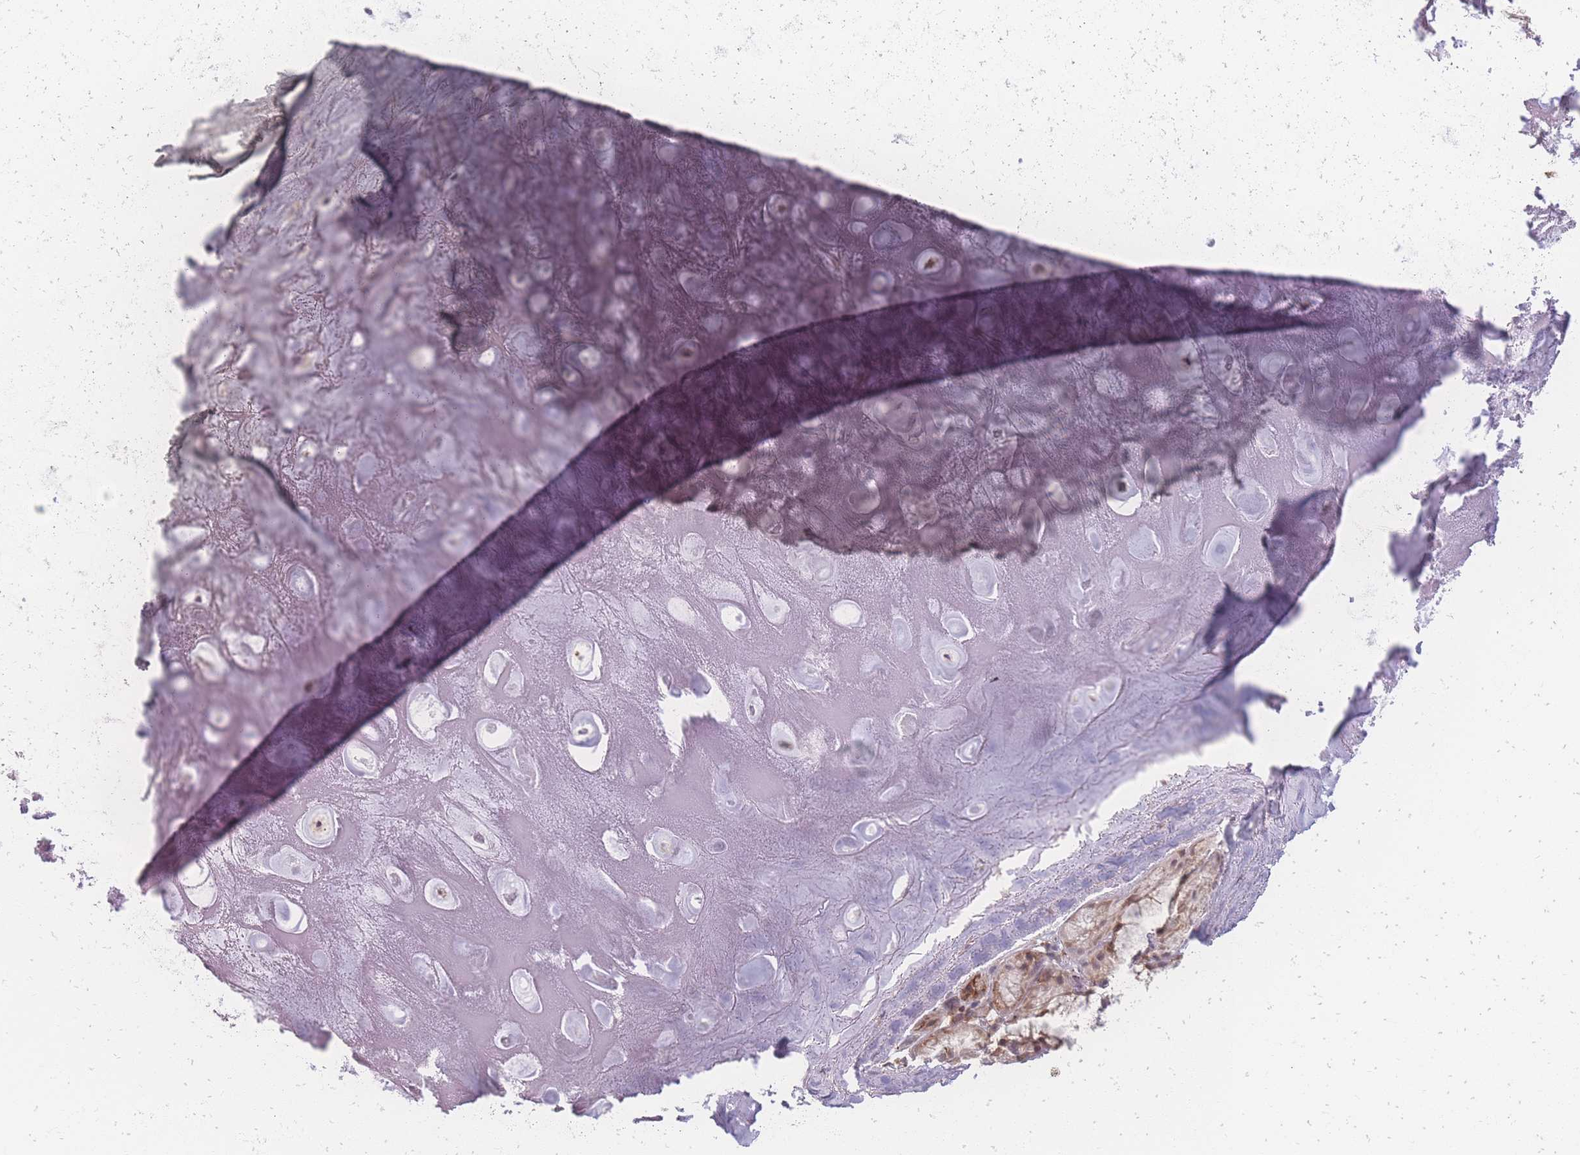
{"staining": {"intensity": "negative", "quantity": "none", "location": "none"}, "tissue": "adipose tissue", "cell_type": "Adipocytes", "image_type": "normal", "snomed": [{"axis": "morphology", "description": "Normal tissue, NOS"}, {"axis": "topography", "description": "Cartilage tissue"}], "caption": "Immunohistochemistry of benign adipose tissue shows no expression in adipocytes.", "gene": "ZC3H13", "patient": {"sex": "male", "age": 81}}